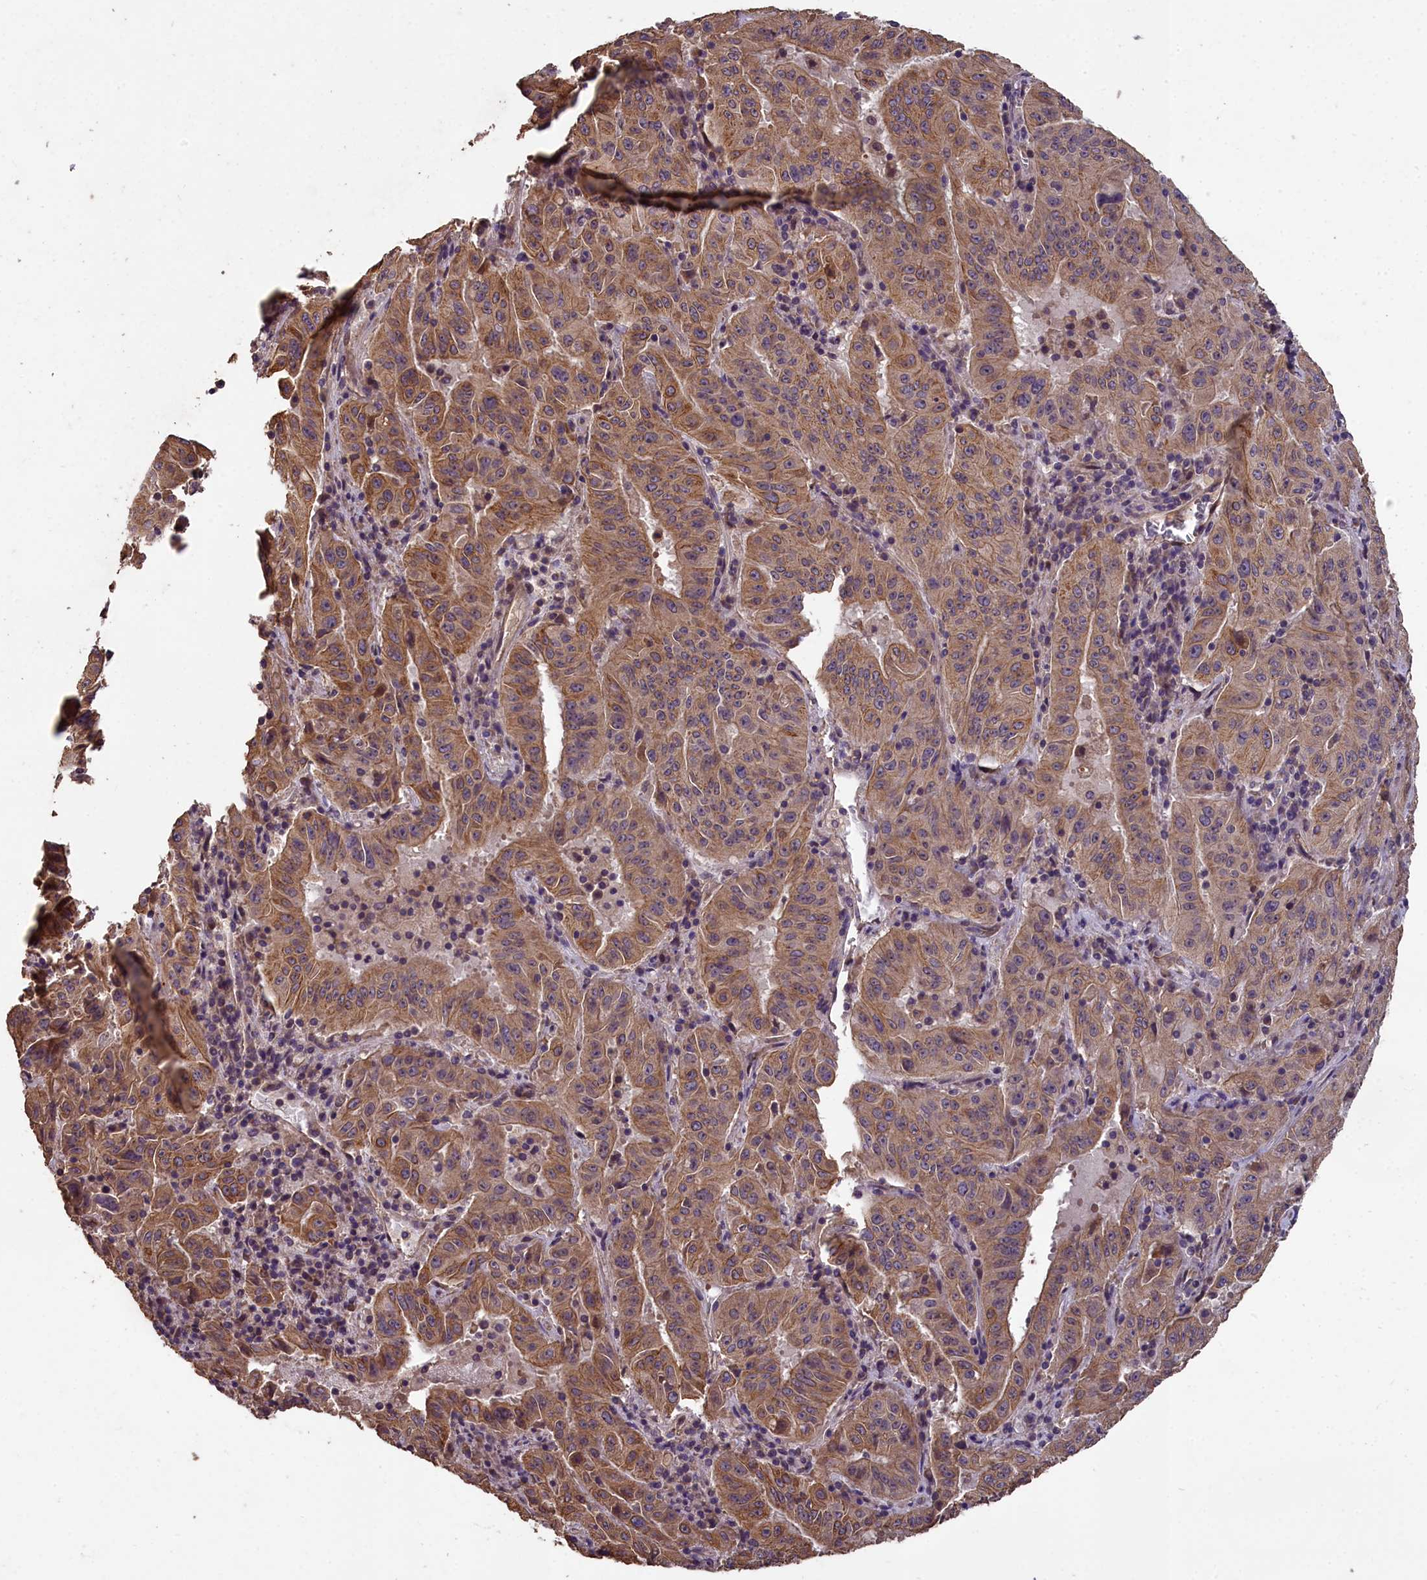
{"staining": {"intensity": "moderate", "quantity": ">75%", "location": "cytoplasmic/membranous"}, "tissue": "pancreatic cancer", "cell_type": "Tumor cells", "image_type": "cancer", "snomed": [{"axis": "morphology", "description": "Adenocarcinoma, NOS"}, {"axis": "topography", "description": "Pancreas"}], "caption": "Human adenocarcinoma (pancreatic) stained with a protein marker demonstrates moderate staining in tumor cells.", "gene": "CHD9", "patient": {"sex": "male", "age": 63}}